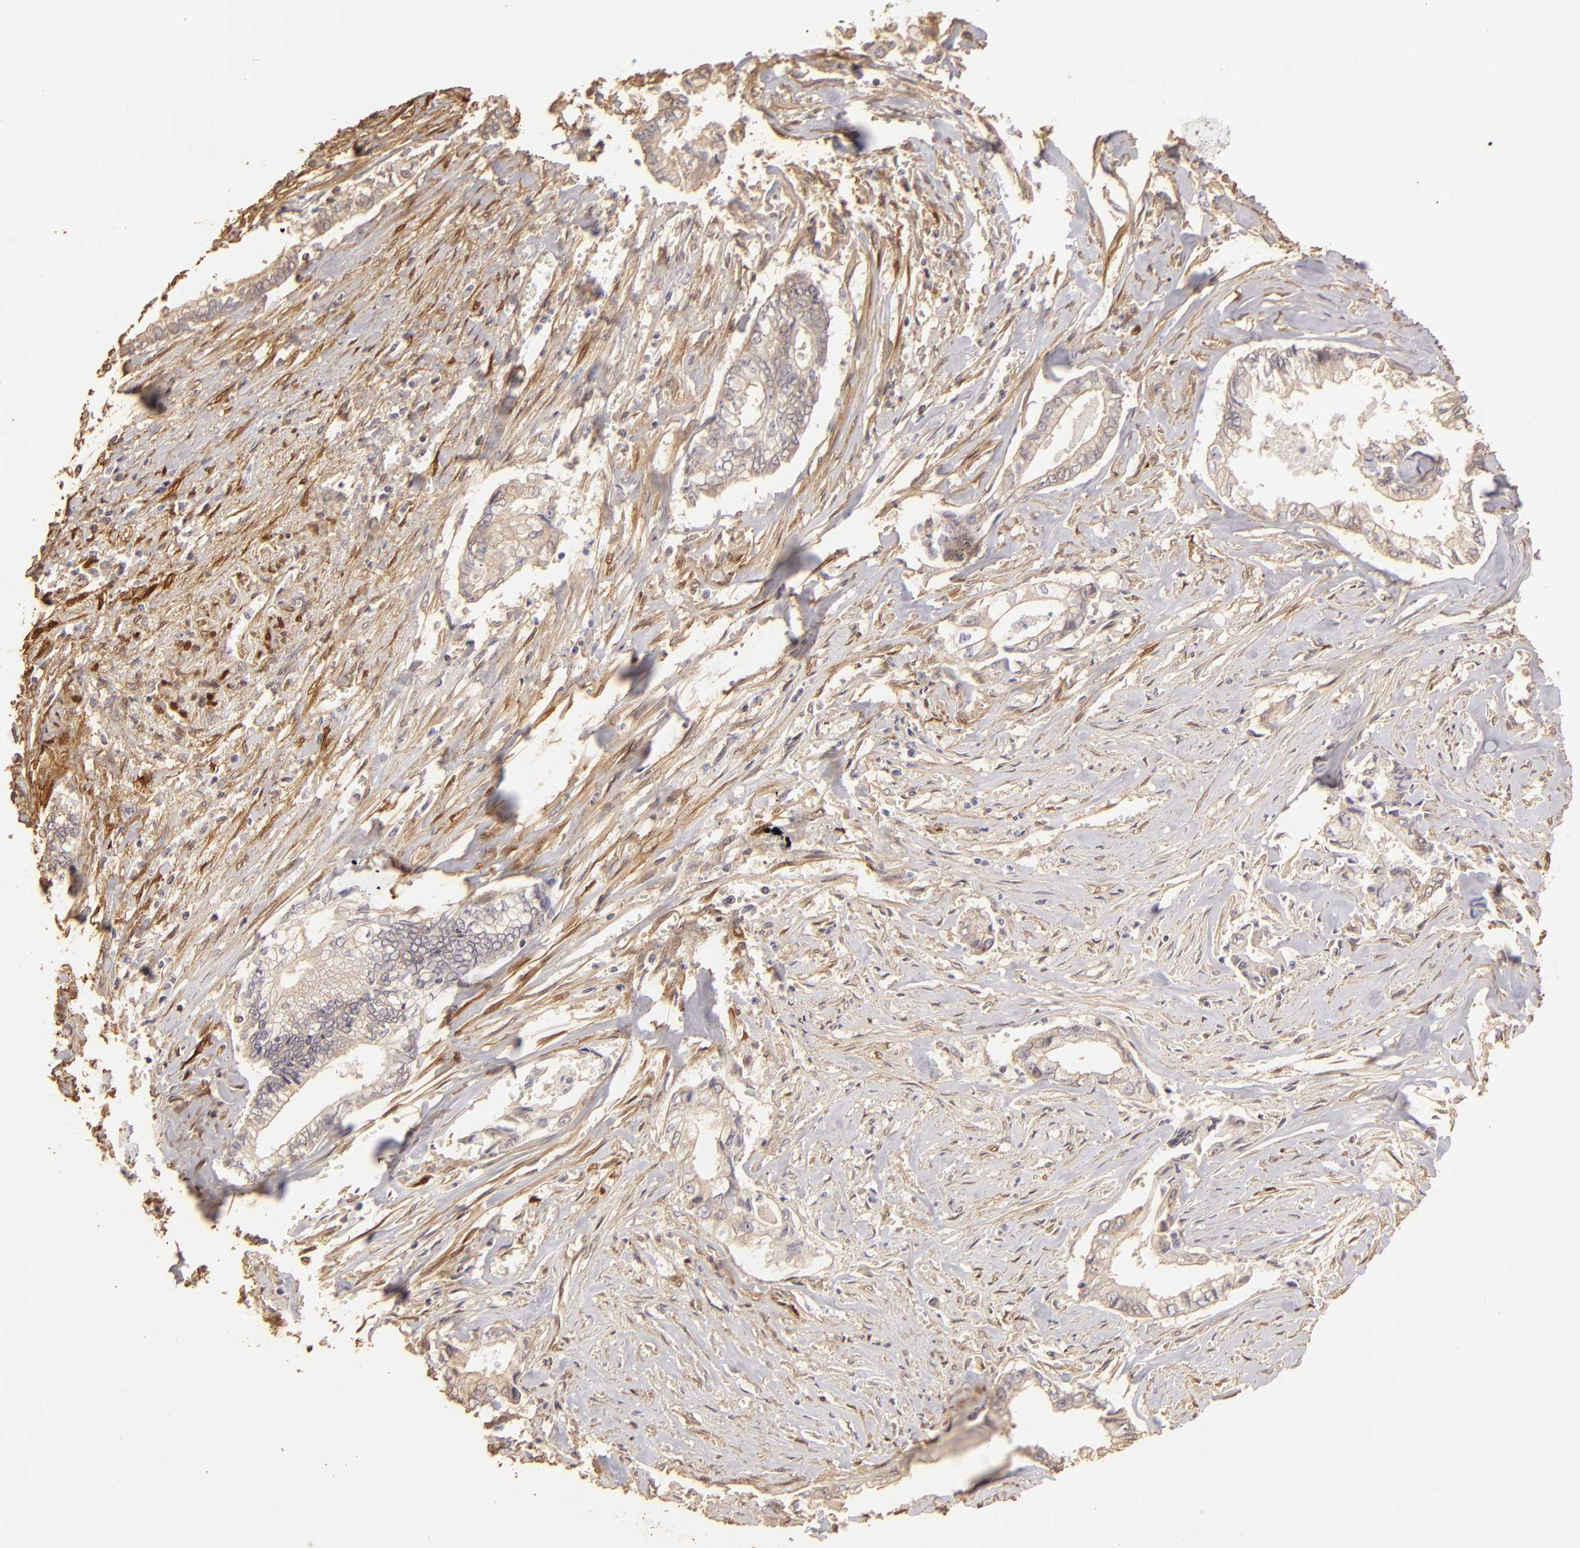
{"staining": {"intensity": "weak", "quantity": ">75%", "location": "cytoplasmic/membranous"}, "tissue": "liver cancer", "cell_type": "Tumor cells", "image_type": "cancer", "snomed": [{"axis": "morphology", "description": "Cholangiocarcinoma"}, {"axis": "topography", "description": "Liver"}], "caption": "A high-resolution histopathology image shows immunohistochemistry (IHC) staining of liver cancer (cholangiocarcinoma), which demonstrates weak cytoplasmic/membranous expression in approximately >75% of tumor cells. (Brightfield microscopy of DAB IHC at high magnification).", "gene": "HSPB6", "patient": {"sex": "male", "age": 57}}